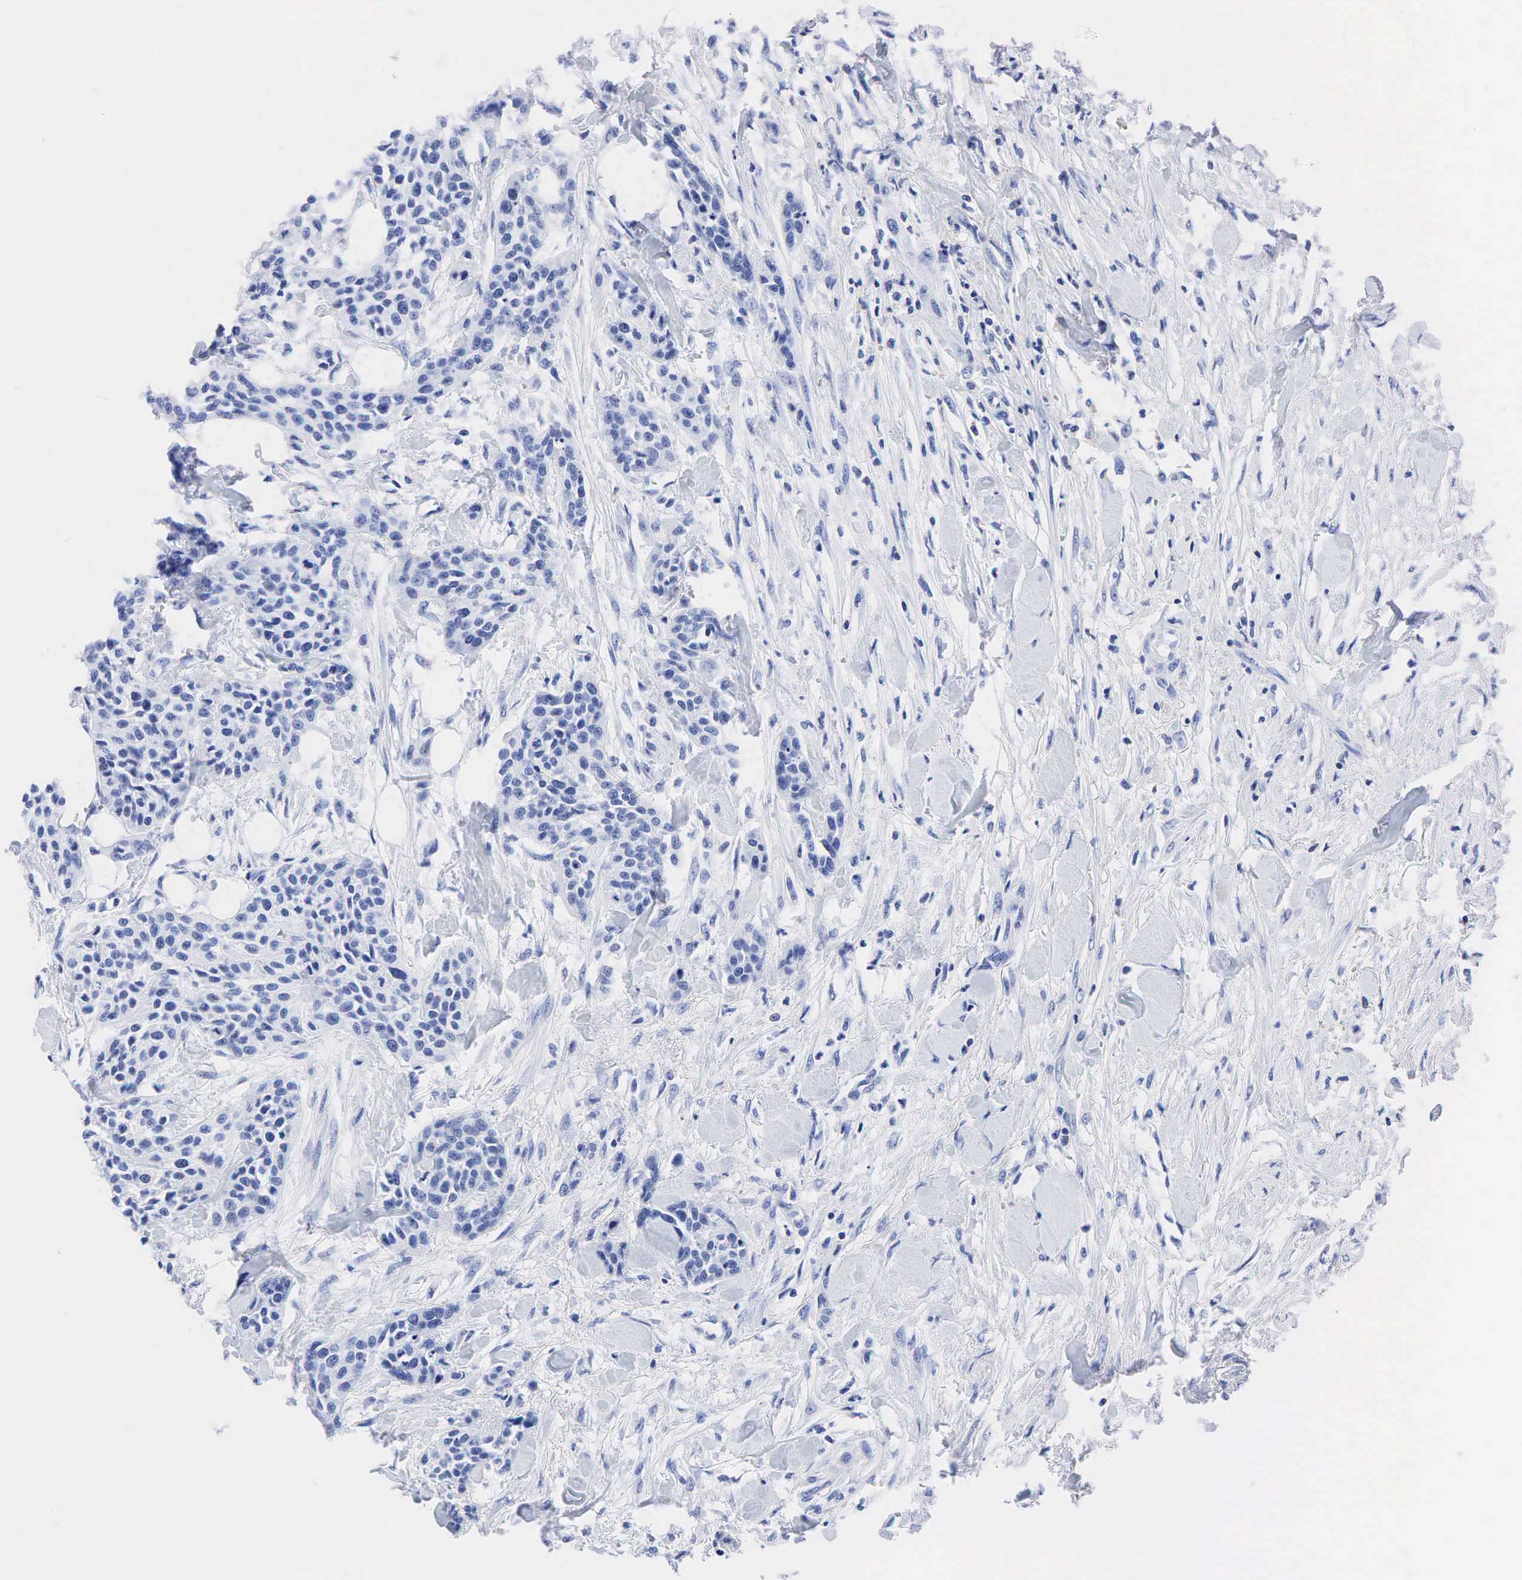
{"staining": {"intensity": "negative", "quantity": "none", "location": "none"}, "tissue": "urothelial cancer", "cell_type": "Tumor cells", "image_type": "cancer", "snomed": [{"axis": "morphology", "description": "Urothelial carcinoma, High grade"}, {"axis": "topography", "description": "Urinary bladder"}], "caption": "The histopathology image exhibits no staining of tumor cells in urothelial cancer. Brightfield microscopy of IHC stained with DAB (brown) and hematoxylin (blue), captured at high magnification.", "gene": "PTH", "patient": {"sex": "male", "age": 56}}